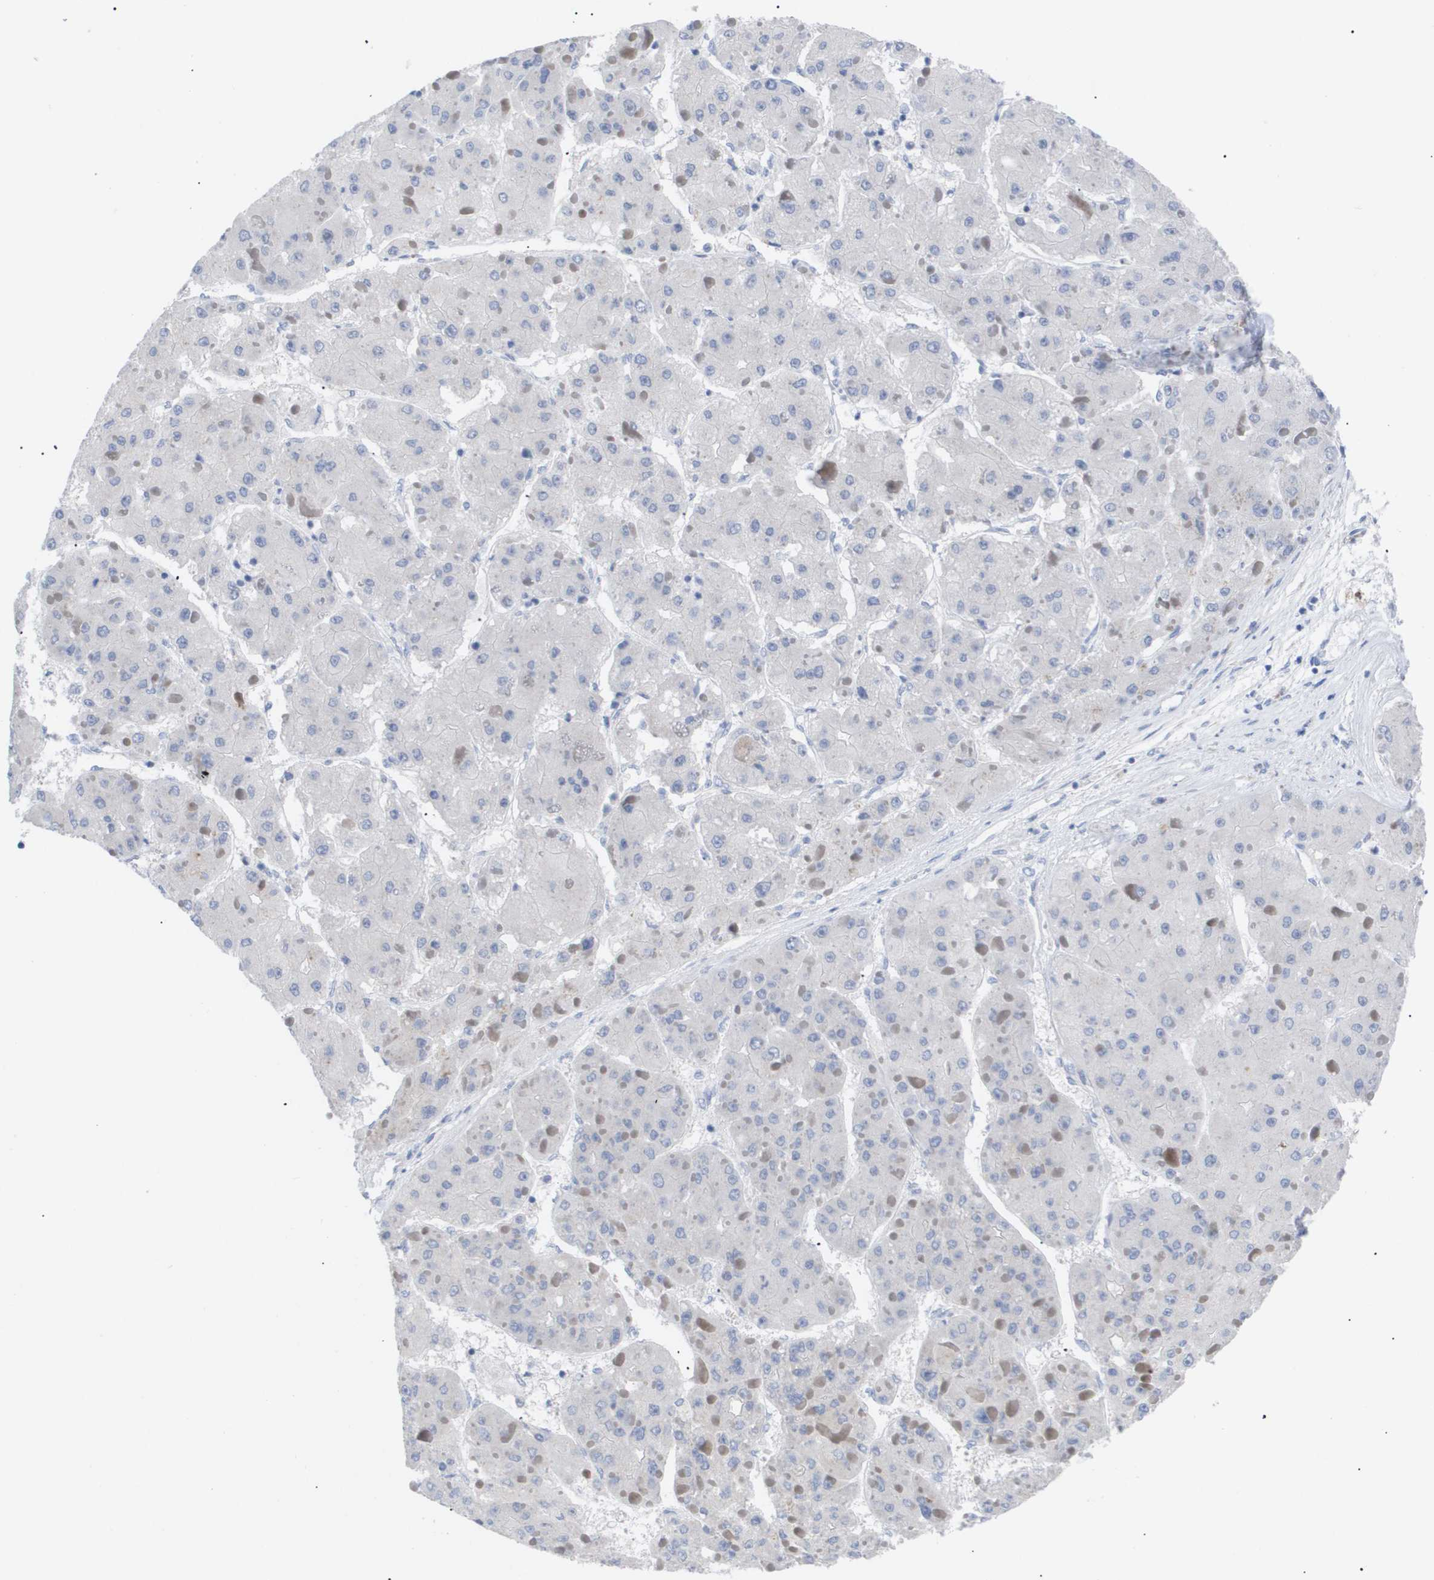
{"staining": {"intensity": "negative", "quantity": "none", "location": "none"}, "tissue": "liver cancer", "cell_type": "Tumor cells", "image_type": "cancer", "snomed": [{"axis": "morphology", "description": "Carcinoma, Hepatocellular, NOS"}, {"axis": "topography", "description": "Liver"}], "caption": "High magnification brightfield microscopy of liver cancer (hepatocellular carcinoma) stained with DAB (3,3'-diaminobenzidine) (brown) and counterstained with hematoxylin (blue): tumor cells show no significant positivity.", "gene": "CAV3", "patient": {"sex": "female", "age": 73}}